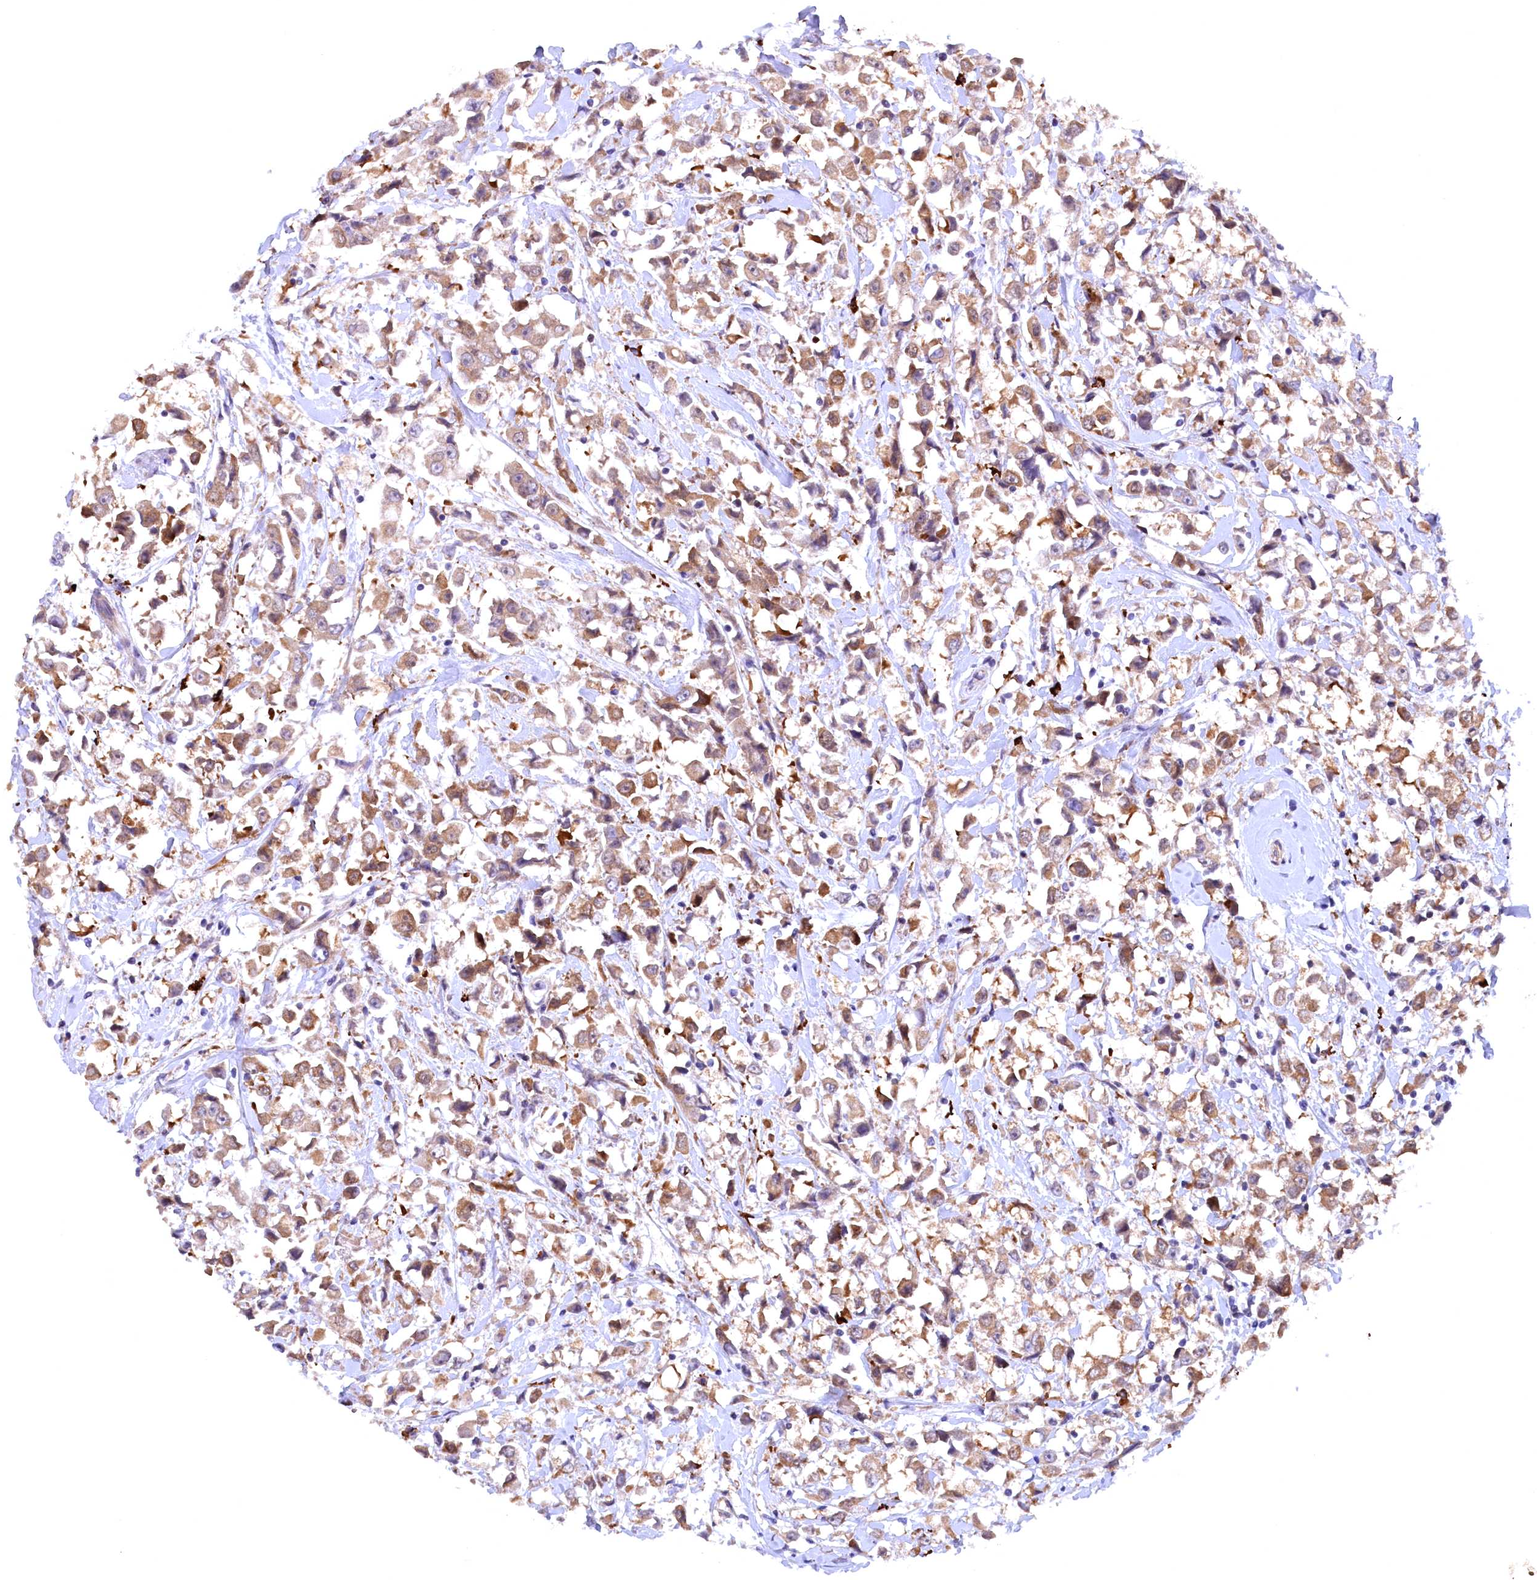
{"staining": {"intensity": "moderate", "quantity": ">75%", "location": "cytoplasmic/membranous"}, "tissue": "breast cancer", "cell_type": "Tumor cells", "image_type": "cancer", "snomed": [{"axis": "morphology", "description": "Duct carcinoma"}, {"axis": "topography", "description": "Breast"}], "caption": "Immunohistochemical staining of human invasive ductal carcinoma (breast) reveals medium levels of moderate cytoplasmic/membranous expression in about >75% of tumor cells. Ihc stains the protein of interest in brown and the nuclei are stained blue.", "gene": "JPT2", "patient": {"sex": "female", "age": 61}}